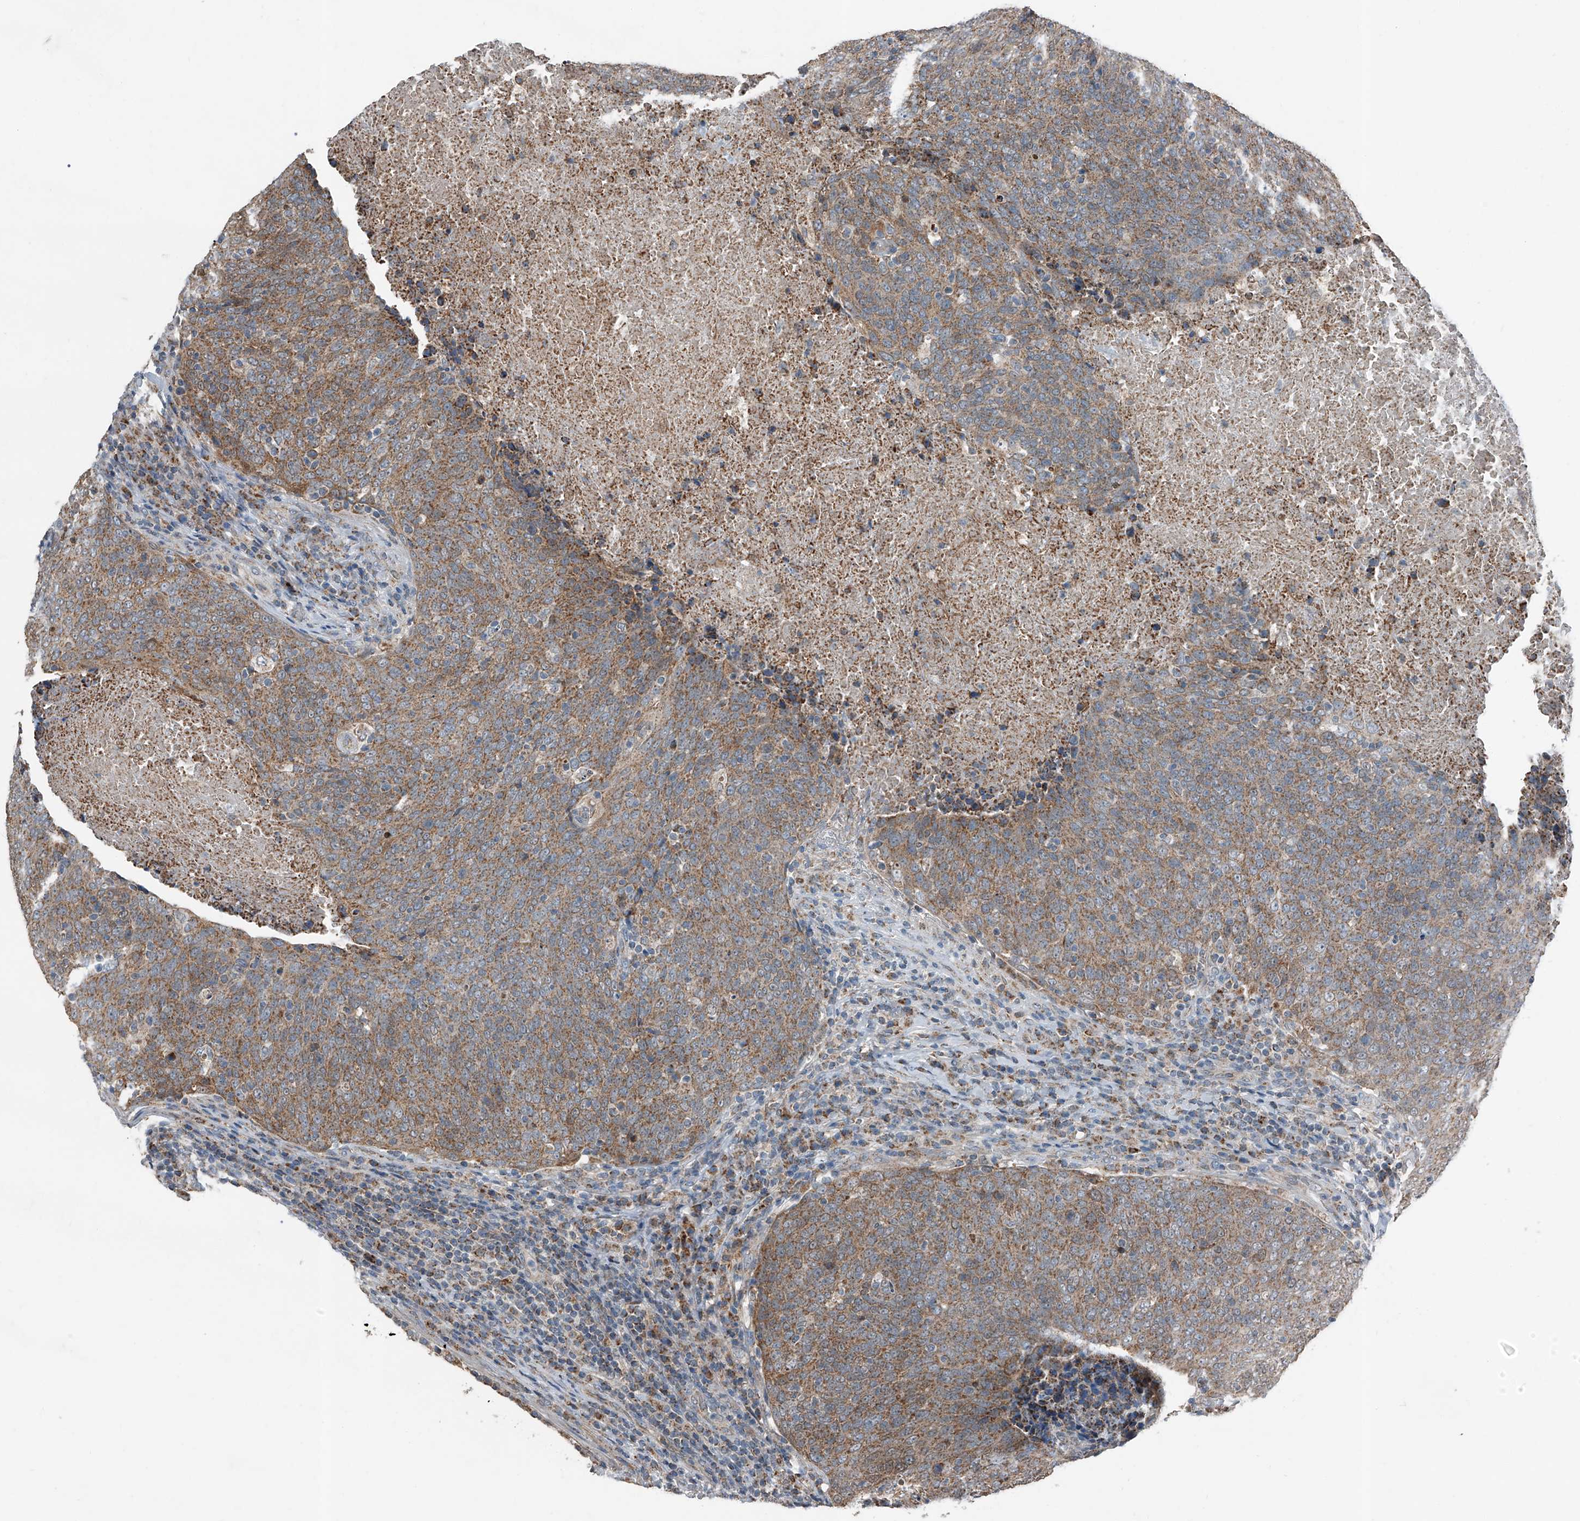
{"staining": {"intensity": "moderate", "quantity": ">75%", "location": "cytoplasmic/membranous"}, "tissue": "head and neck cancer", "cell_type": "Tumor cells", "image_type": "cancer", "snomed": [{"axis": "morphology", "description": "Squamous cell carcinoma, NOS"}, {"axis": "morphology", "description": "Squamous cell carcinoma, metastatic, NOS"}, {"axis": "topography", "description": "Lymph node"}, {"axis": "topography", "description": "Head-Neck"}], "caption": "Protein staining demonstrates moderate cytoplasmic/membranous positivity in approximately >75% of tumor cells in head and neck cancer (metastatic squamous cell carcinoma).", "gene": "CHRNA7", "patient": {"sex": "male", "age": 62}}